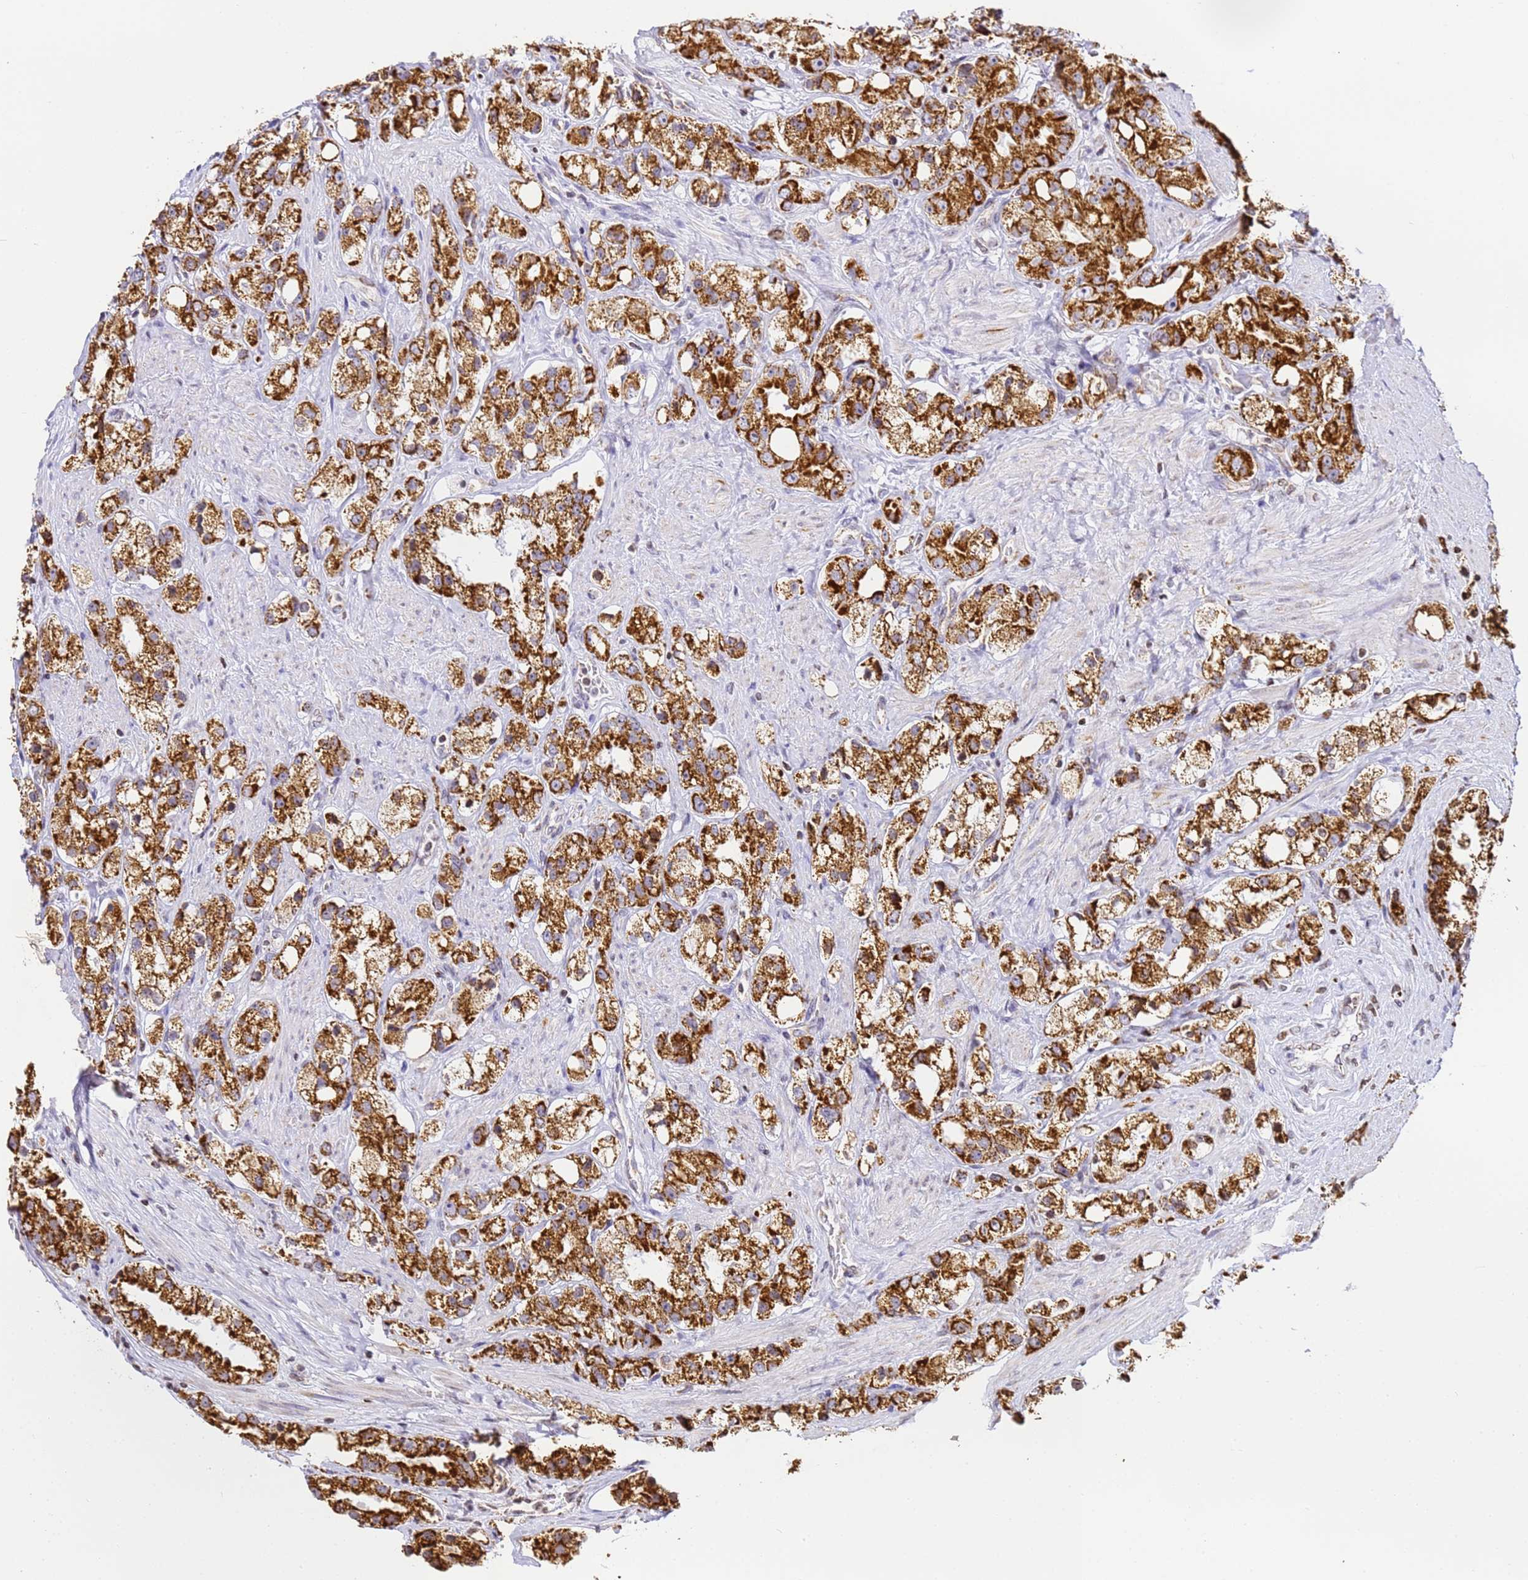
{"staining": {"intensity": "strong", "quantity": ">75%", "location": "cytoplasmic/membranous"}, "tissue": "prostate cancer", "cell_type": "Tumor cells", "image_type": "cancer", "snomed": [{"axis": "morphology", "description": "Adenocarcinoma, NOS"}, {"axis": "topography", "description": "Prostate"}], "caption": "Immunohistochemical staining of human prostate adenocarcinoma exhibits strong cytoplasmic/membranous protein staining in approximately >75% of tumor cells.", "gene": "HSPE1", "patient": {"sex": "male", "age": 79}}